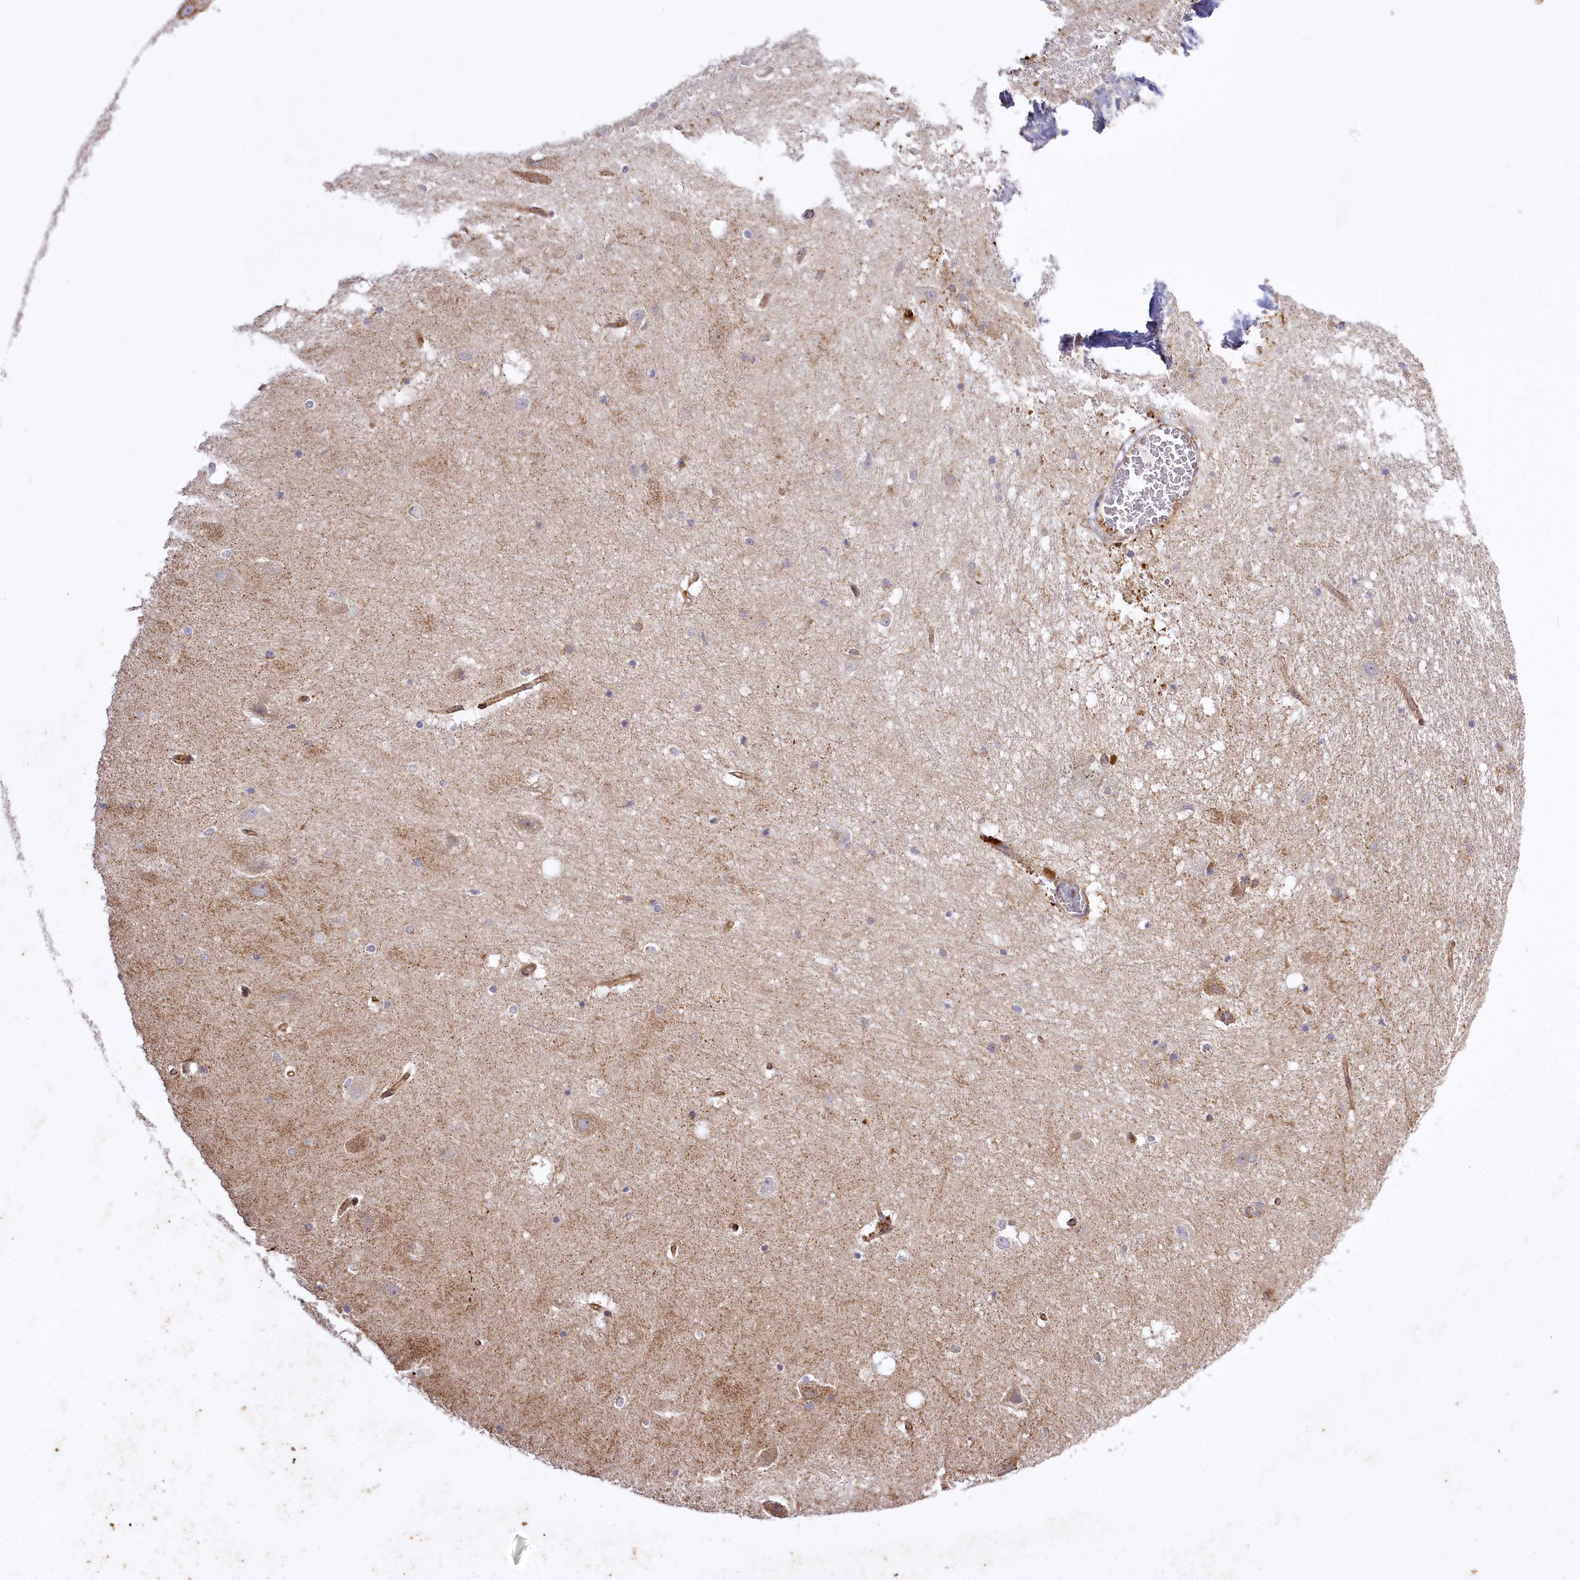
{"staining": {"intensity": "weak", "quantity": "<25%", "location": "cytoplasmic/membranous"}, "tissue": "hippocampus", "cell_type": "Glial cells", "image_type": "normal", "snomed": [{"axis": "morphology", "description": "Normal tissue, NOS"}, {"axis": "topography", "description": "Hippocampus"}], "caption": "This is a image of immunohistochemistry (IHC) staining of benign hippocampus, which shows no staining in glial cells. (Brightfield microscopy of DAB immunohistochemistry at high magnification).", "gene": "CARD19", "patient": {"sex": "female", "age": 52}}